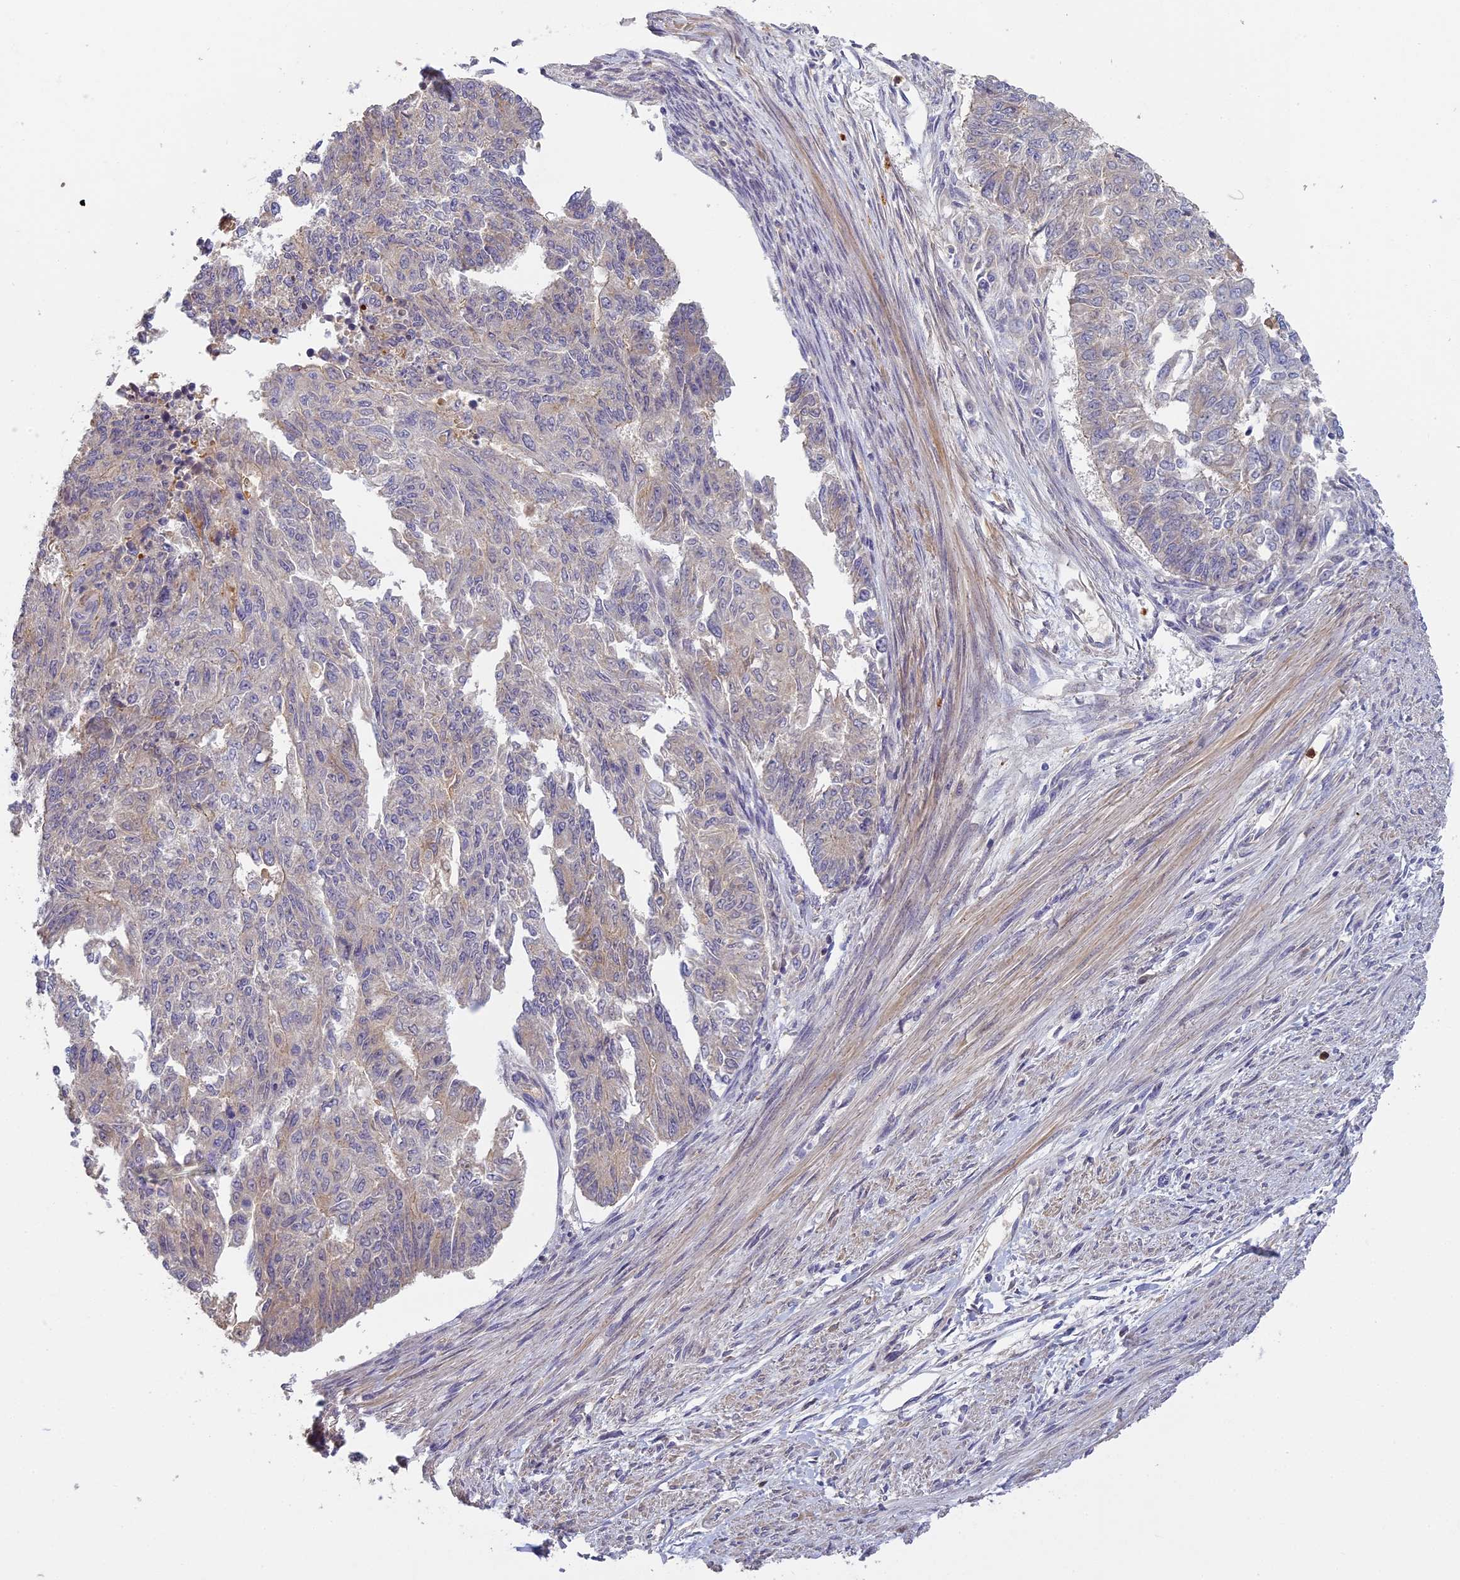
{"staining": {"intensity": "negative", "quantity": "none", "location": "none"}, "tissue": "endometrial cancer", "cell_type": "Tumor cells", "image_type": "cancer", "snomed": [{"axis": "morphology", "description": "Adenocarcinoma, NOS"}, {"axis": "topography", "description": "Endometrium"}], "caption": "Tumor cells show no significant protein positivity in endometrial cancer (adenocarcinoma).", "gene": "AP4E1", "patient": {"sex": "female", "age": 32}}